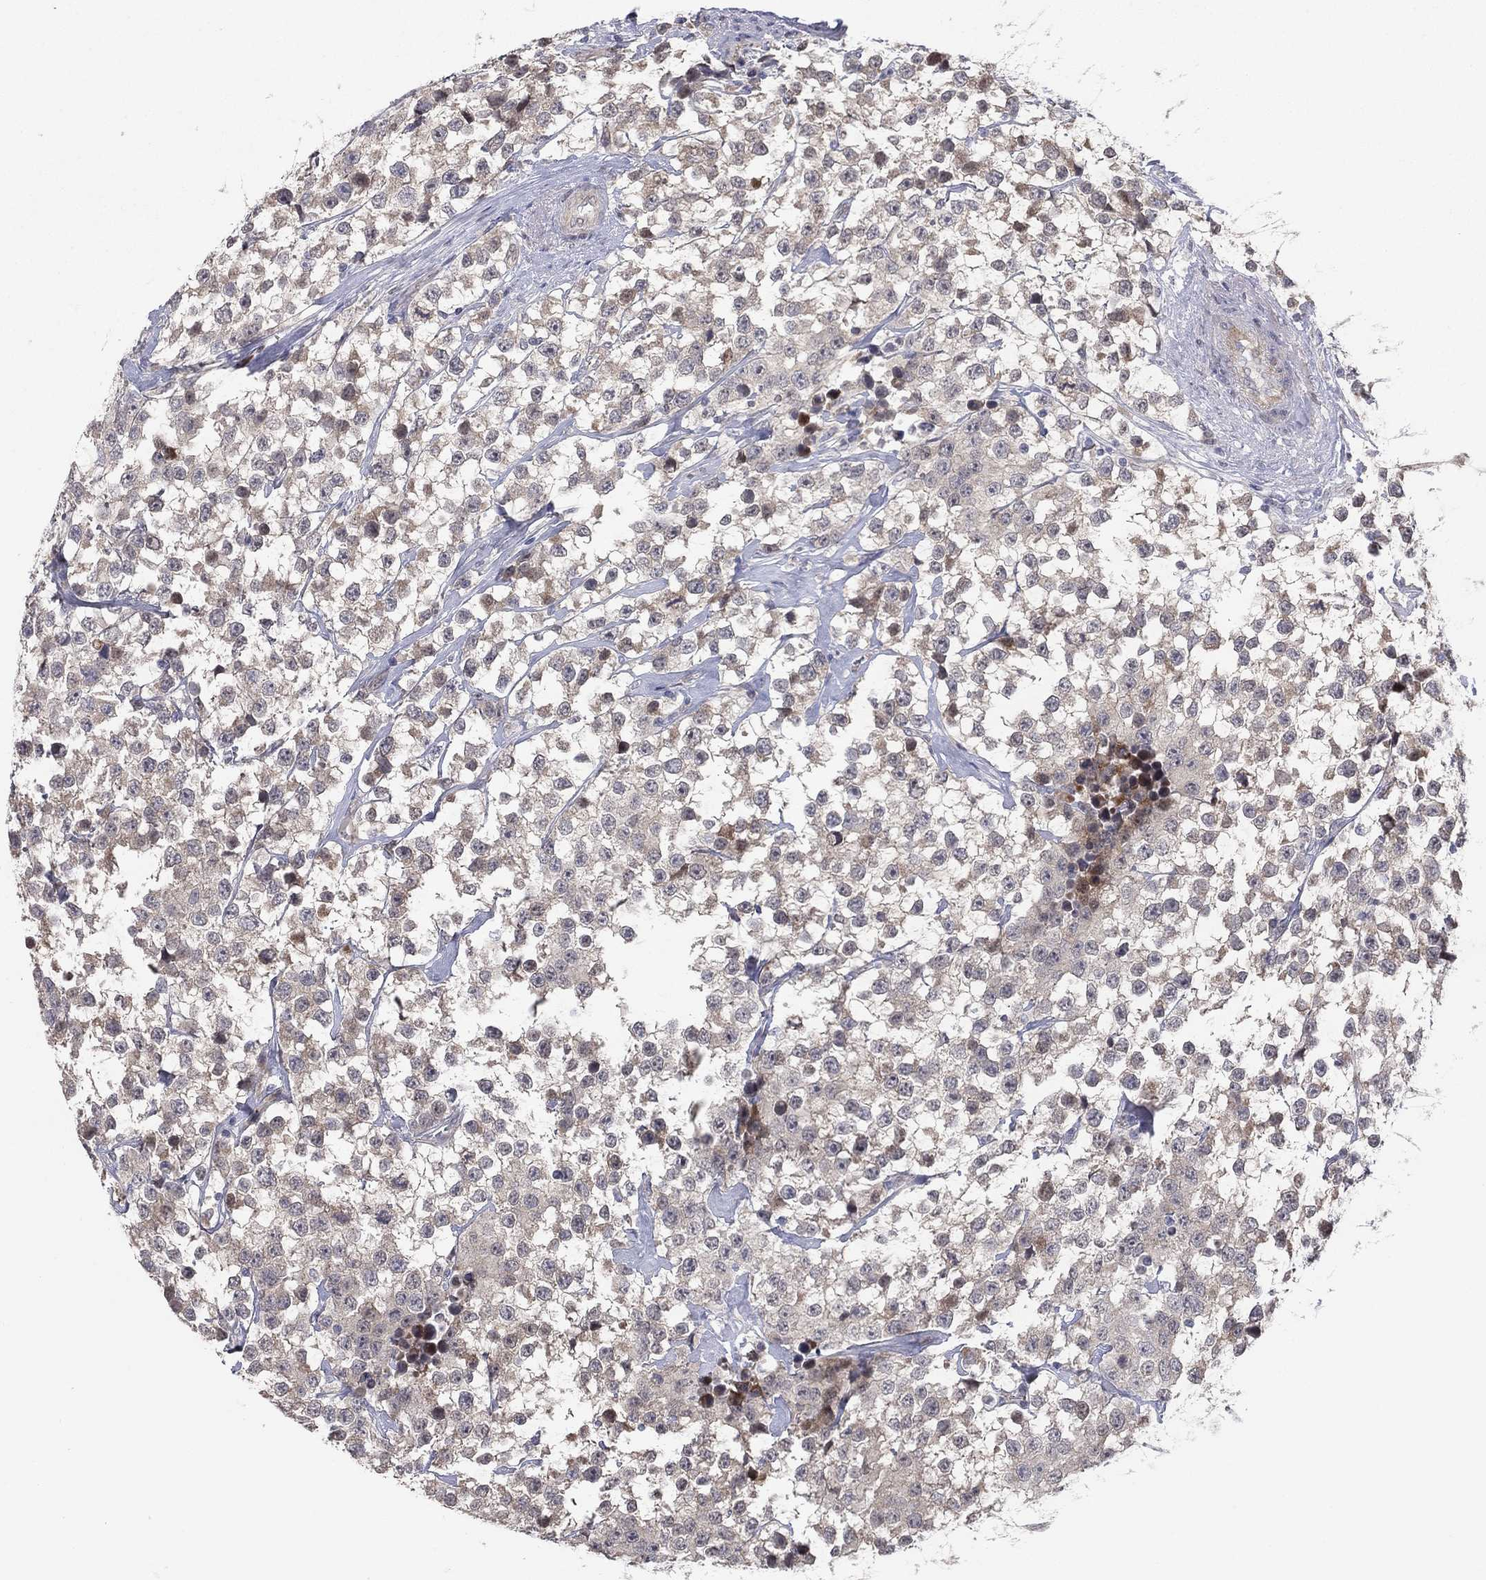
{"staining": {"intensity": "negative", "quantity": "none", "location": "none"}, "tissue": "testis cancer", "cell_type": "Tumor cells", "image_type": "cancer", "snomed": [{"axis": "morphology", "description": "Seminoma, NOS"}, {"axis": "topography", "description": "Testis"}], "caption": "Protein analysis of testis cancer demonstrates no significant positivity in tumor cells. (Stains: DAB (3,3'-diaminobenzidine) IHC with hematoxylin counter stain, Microscopy: brightfield microscopy at high magnification).", "gene": "AMN1", "patient": {"sex": "male", "age": 59}}